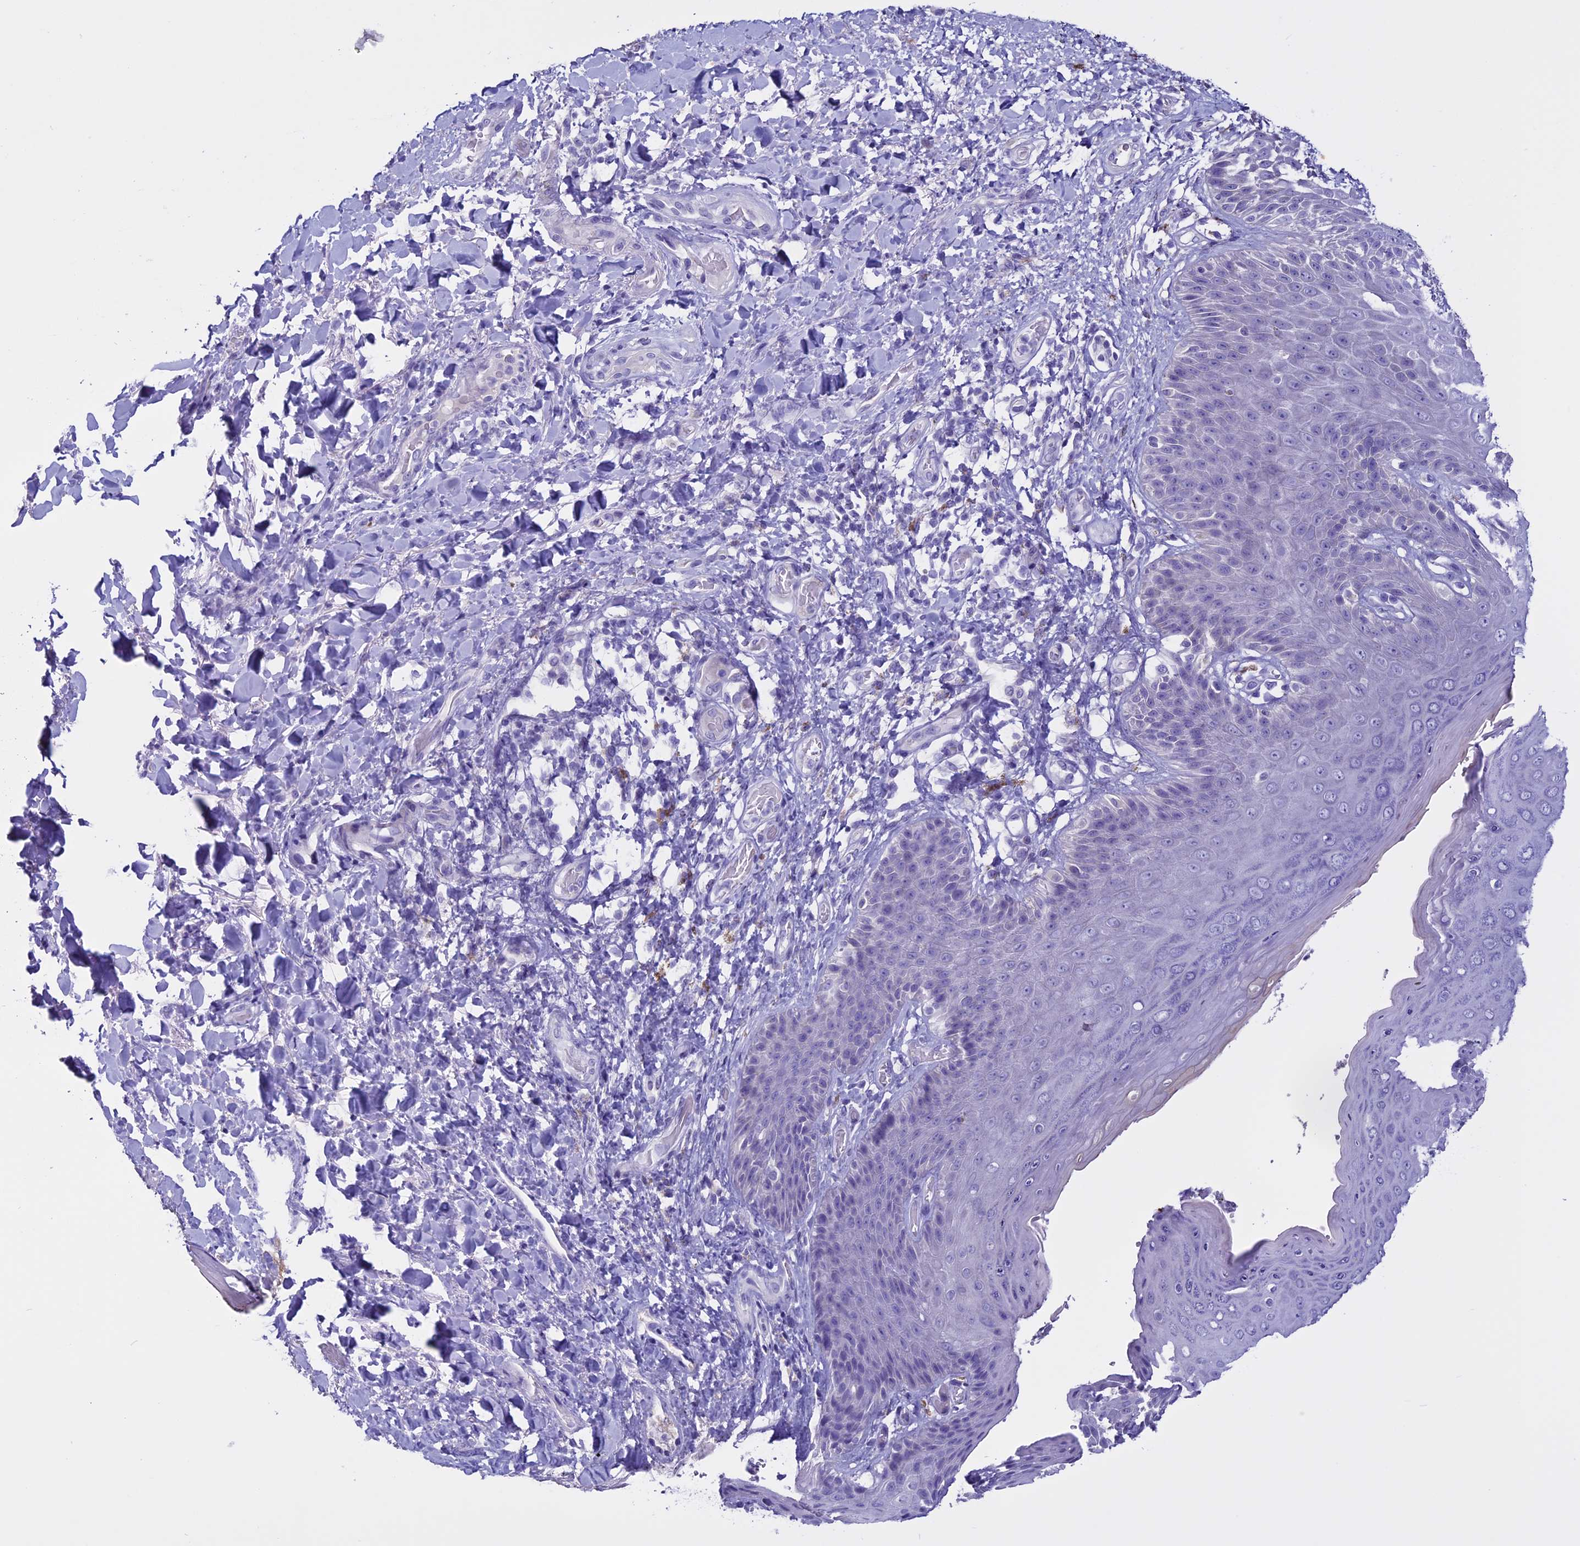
{"staining": {"intensity": "moderate", "quantity": "<25%", "location": "cytoplasmic/membranous"}, "tissue": "skin", "cell_type": "Epidermal cells", "image_type": "normal", "snomed": [{"axis": "morphology", "description": "Normal tissue, NOS"}, {"axis": "topography", "description": "Anal"}], "caption": "DAB (3,3'-diaminobenzidine) immunohistochemical staining of unremarkable human skin shows moderate cytoplasmic/membranous protein expression in about <25% of epidermal cells.", "gene": "CLEC2L", "patient": {"sex": "female", "age": 89}}